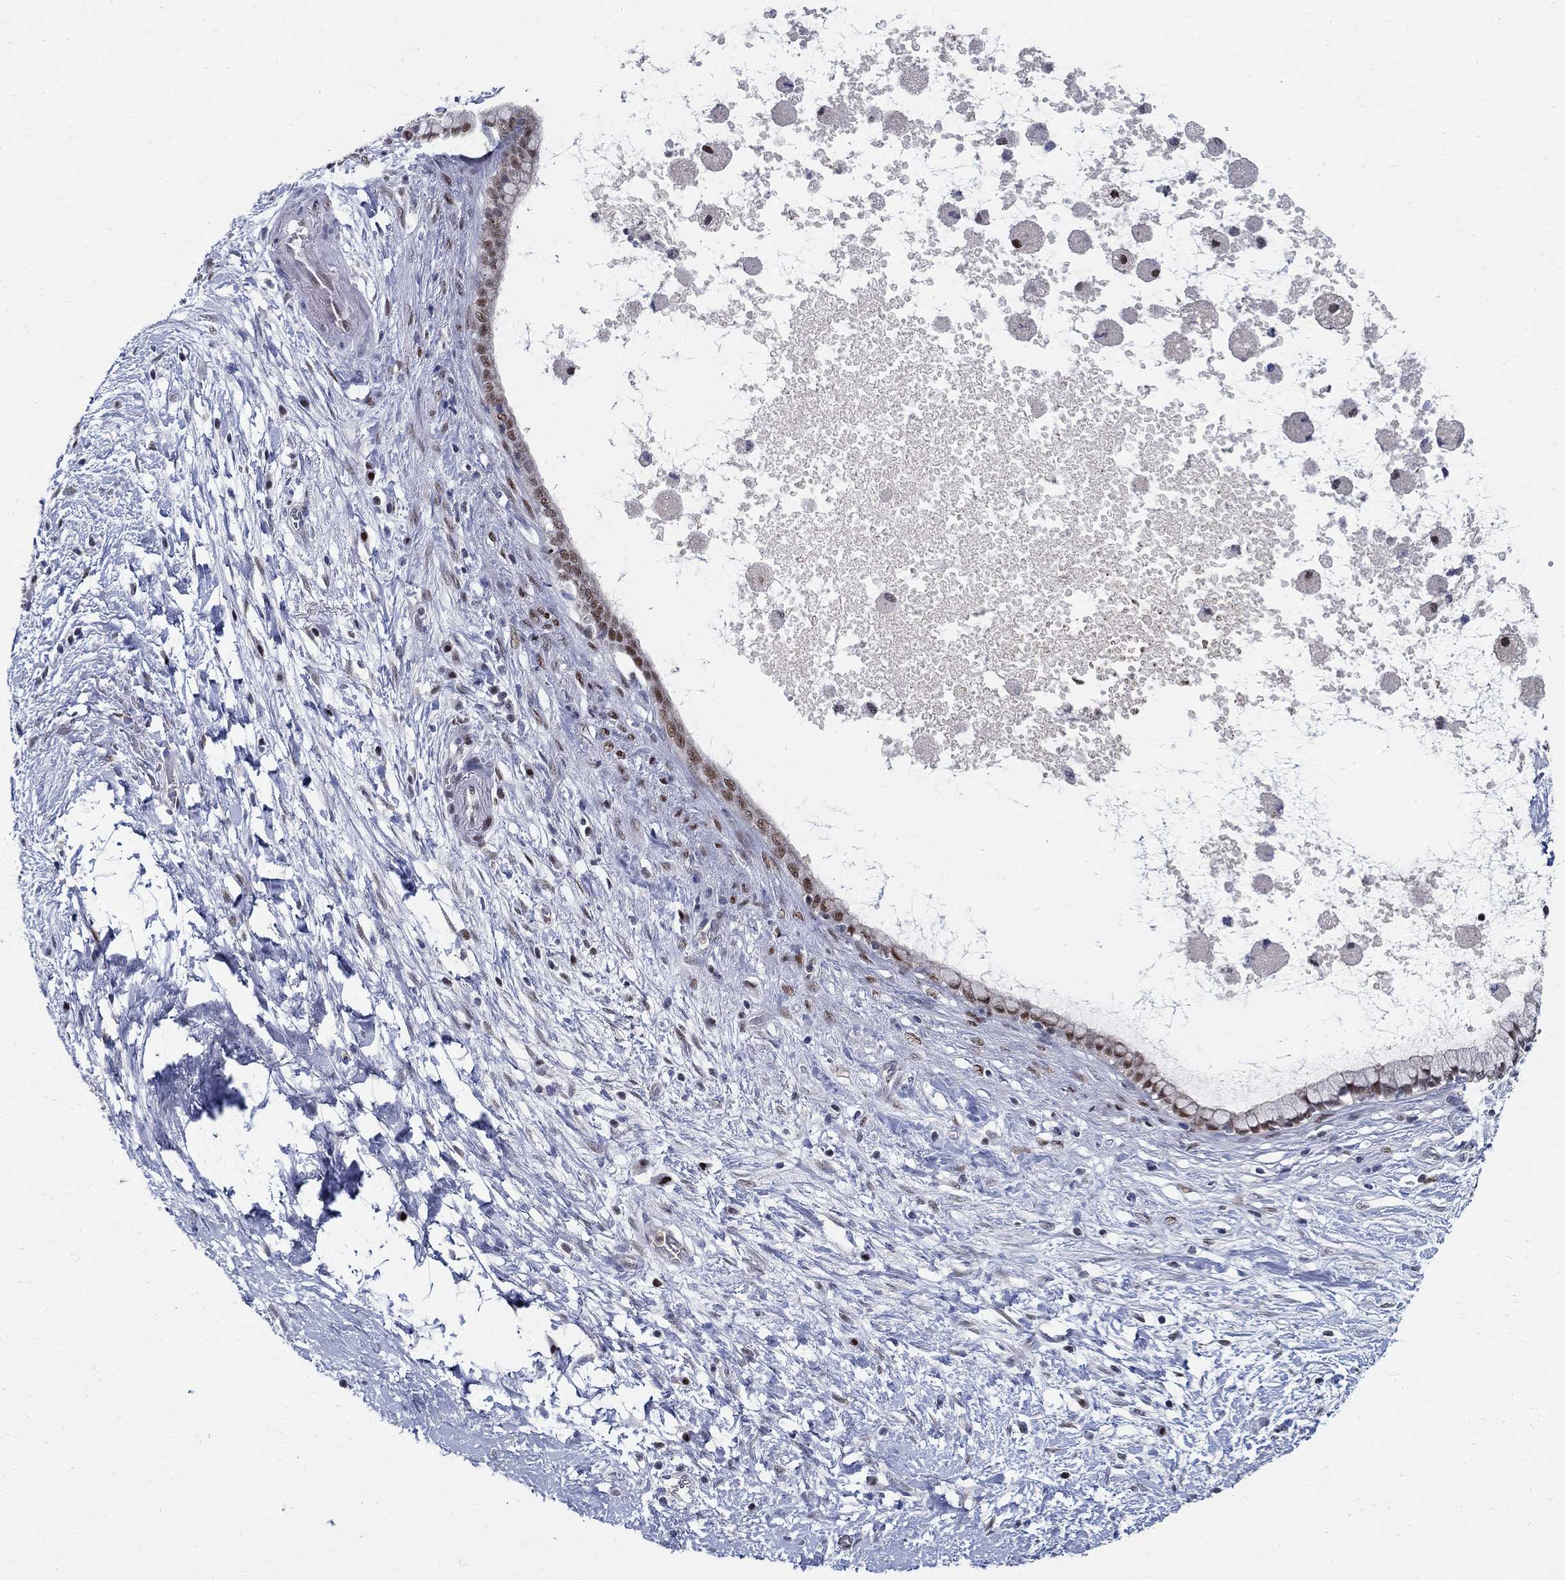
{"staining": {"intensity": "moderate", "quantity": "<25%", "location": "nuclear"}, "tissue": "pancreatic cancer", "cell_type": "Tumor cells", "image_type": "cancer", "snomed": [{"axis": "morphology", "description": "Adenocarcinoma, NOS"}, {"axis": "topography", "description": "Pancreas"}], "caption": "Immunohistochemistry (IHC) photomicrograph of neoplastic tissue: pancreatic cancer (adenocarcinoma) stained using immunohistochemistry exhibits low levels of moderate protein expression localized specifically in the nuclear of tumor cells, appearing as a nuclear brown color.", "gene": "ZNF594", "patient": {"sex": "female", "age": 72}}